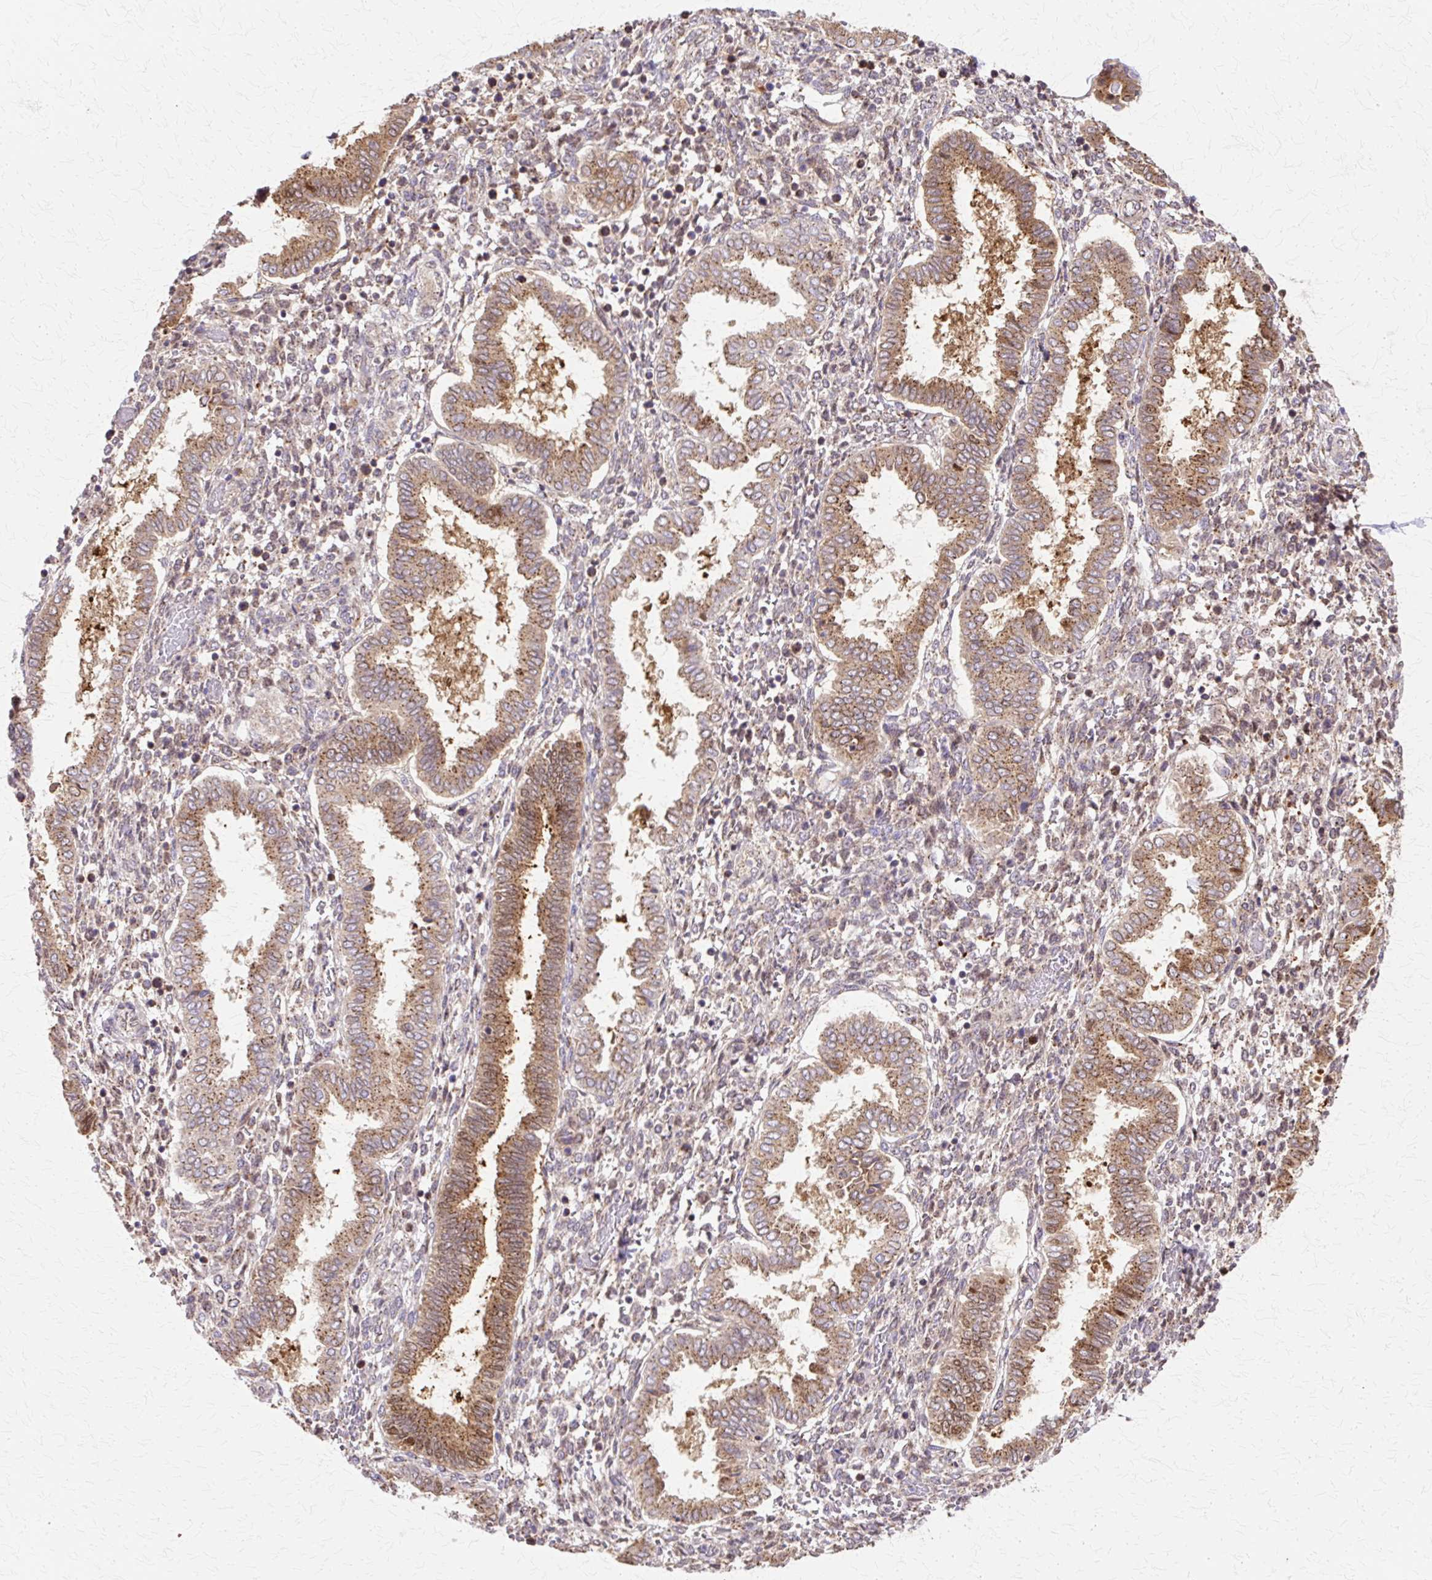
{"staining": {"intensity": "moderate", "quantity": "25%-75%", "location": "cytoplasmic/membranous"}, "tissue": "endometrium", "cell_type": "Cells in endometrial stroma", "image_type": "normal", "snomed": [{"axis": "morphology", "description": "Normal tissue, NOS"}, {"axis": "topography", "description": "Endometrium"}], "caption": "IHC staining of benign endometrium, which exhibits medium levels of moderate cytoplasmic/membranous staining in approximately 25%-75% of cells in endometrial stroma indicating moderate cytoplasmic/membranous protein positivity. The staining was performed using DAB (brown) for protein detection and nuclei were counterstained in hematoxylin (blue).", "gene": "COPB1", "patient": {"sex": "female", "age": 24}}